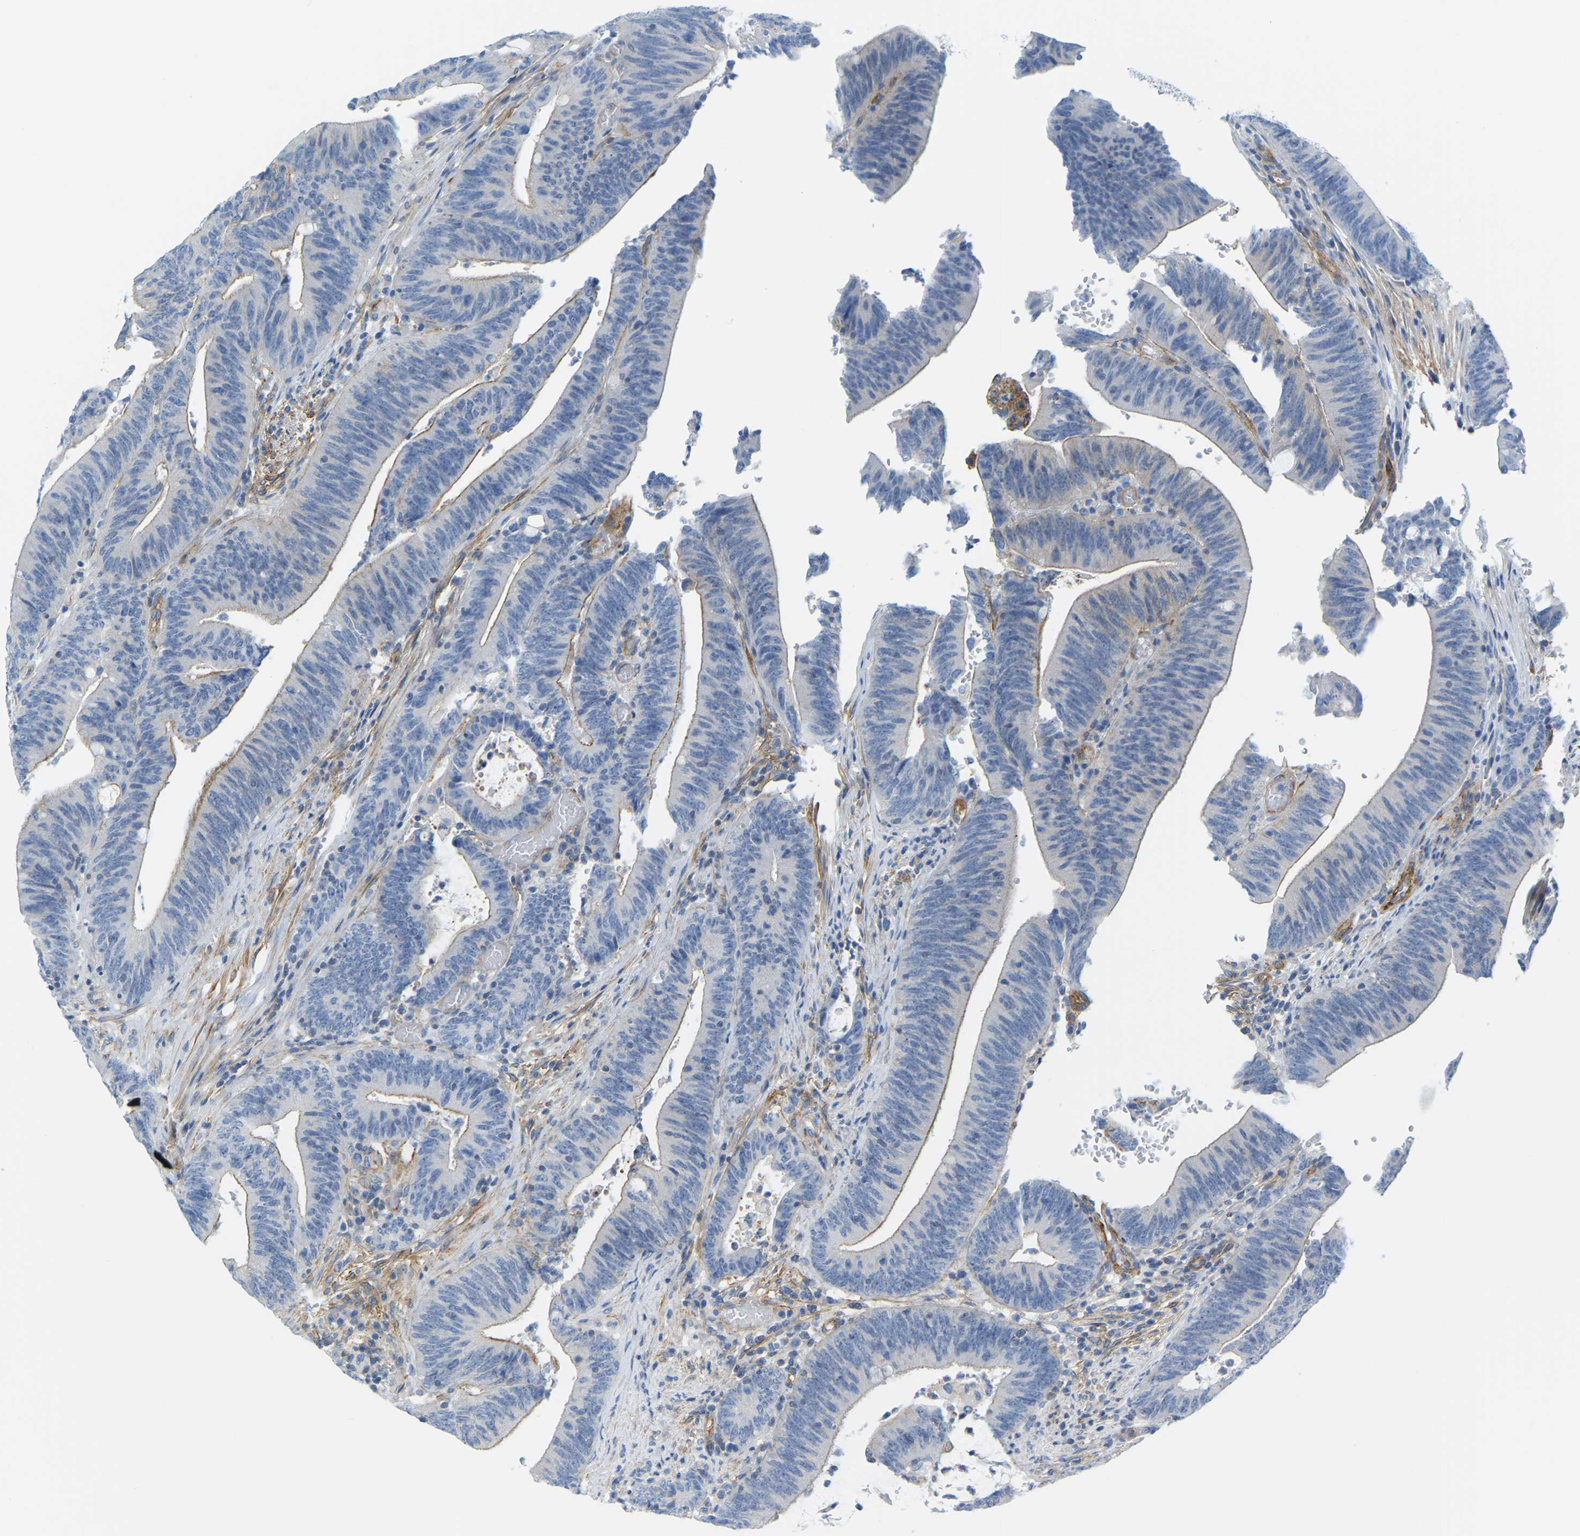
{"staining": {"intensity": "weak", "quantity": "<25%", "location": "cytoplasmic/membranous"}, "tissue": "colorectal cancer", "cell_type": "Tumor cells", "image_type": "cancer", "snomed": [{"axis": "morphology", "description": "Normal tissue, NOS"}, {"axis": "morphology", "description": "Adenocarcinoma, NOS"}, {"axis": "topography", "description": "Rectum"}], "caption": "Immunohistochemistry (IHC) of colorectal adenocarcinoma displays no expression in tumor cells.", "gene": "MYL3", "patient": {"sex": "female", "age": 66}}